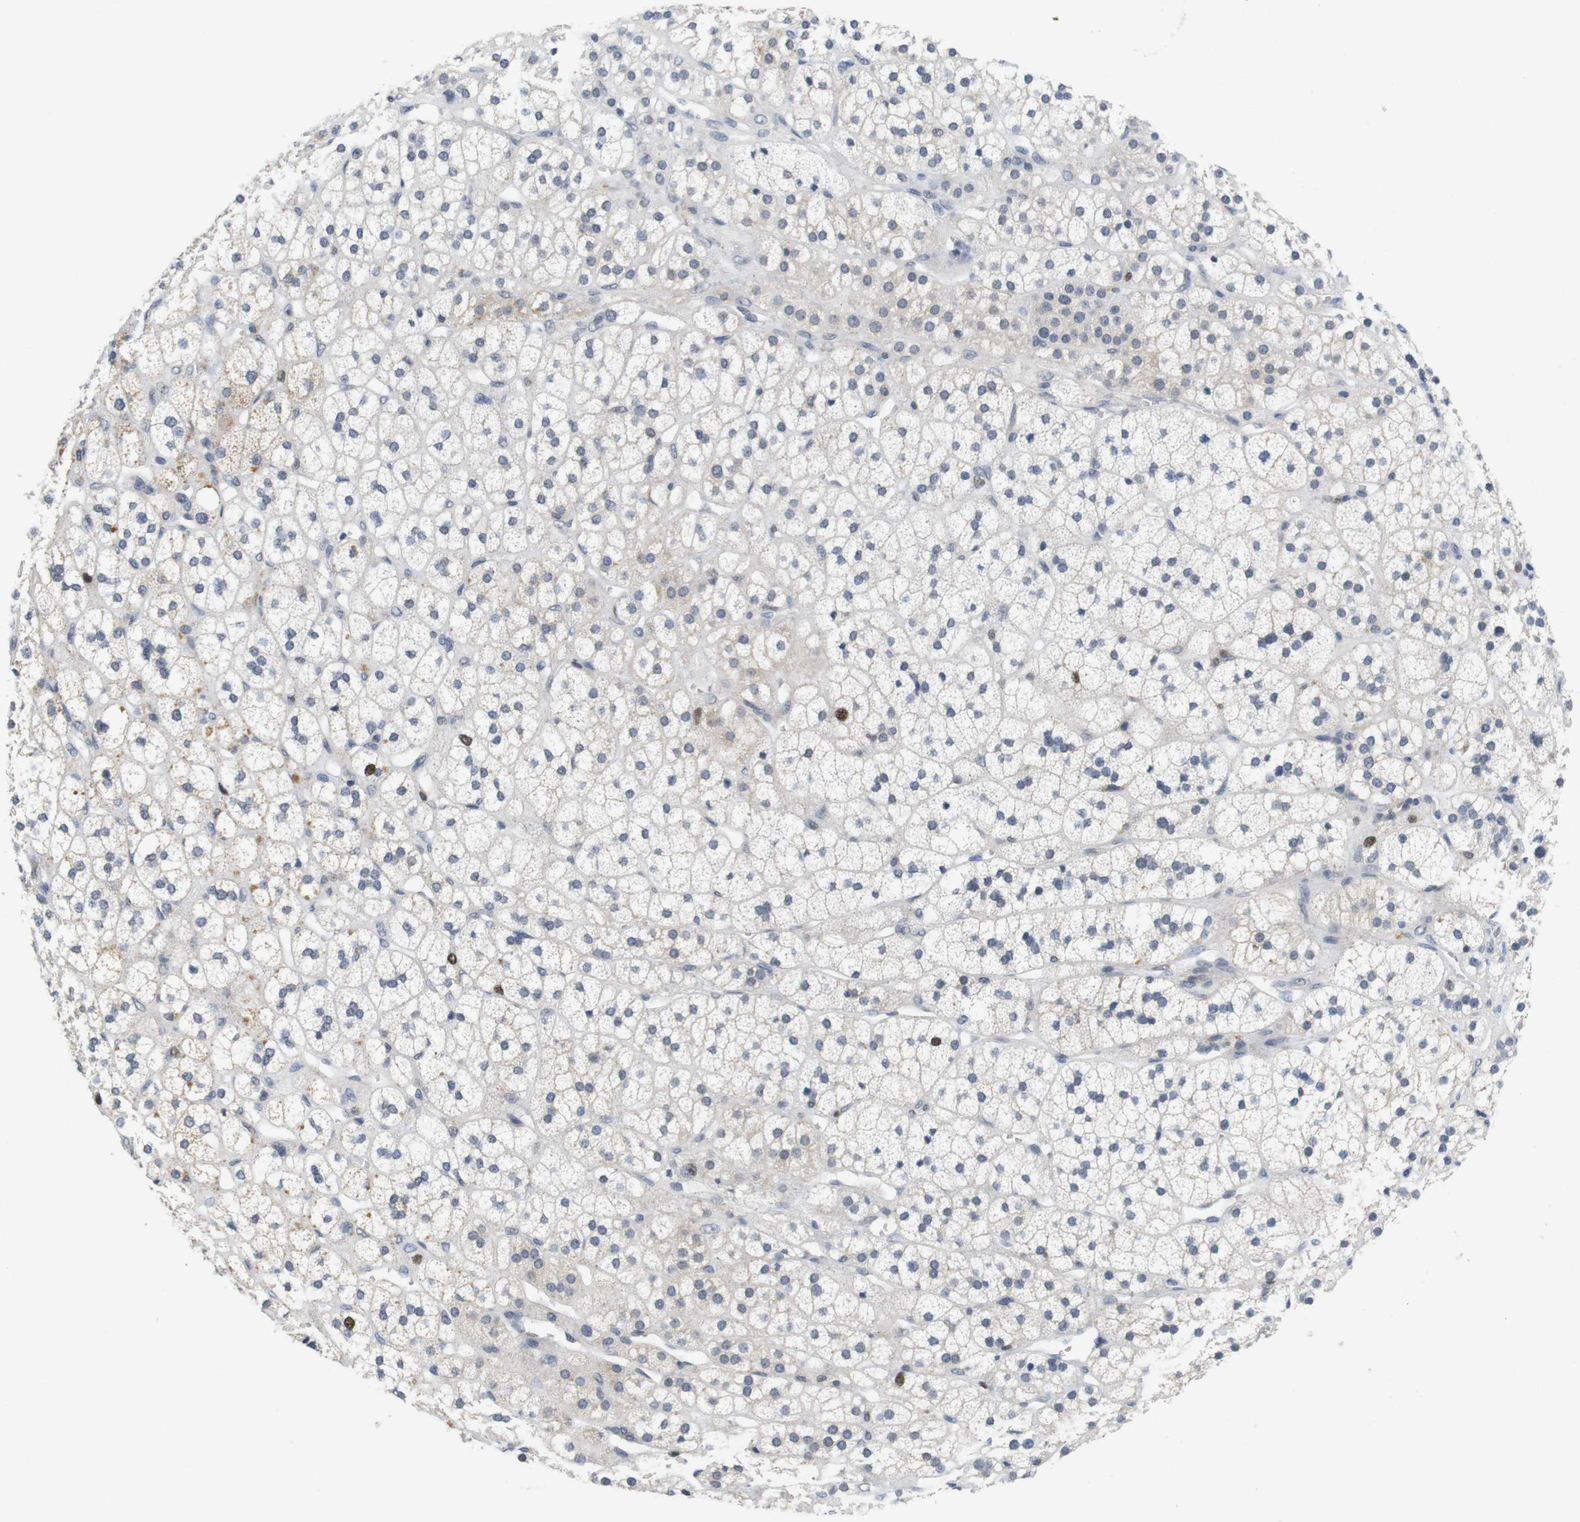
{"staining": {"intensity": "moderate", "quantity": "<25%", "location": "cytoplasmic/membranous,nuclear"}, "tissue": "adrenal gland", "cell_type": "Glandular cells", "image_type": "normal", "snomed": [{"axis": "morphology", "description": "Normal tissue, NOS"}, {"axis": "topography", "description": "Adrenal gland"}], "caption": "IHC (DAB (3,3'-diaminobenzidine)) staining of unremarkable human adrenal gland displays moderate cytoplasmic/membranous,nuclear protein staining in about <25% of glandular cells. (DAB IHC with brightfield microscopy, high magnification).", "gene": "SKP2", "patient": {"sex": "male", "age": 56}}